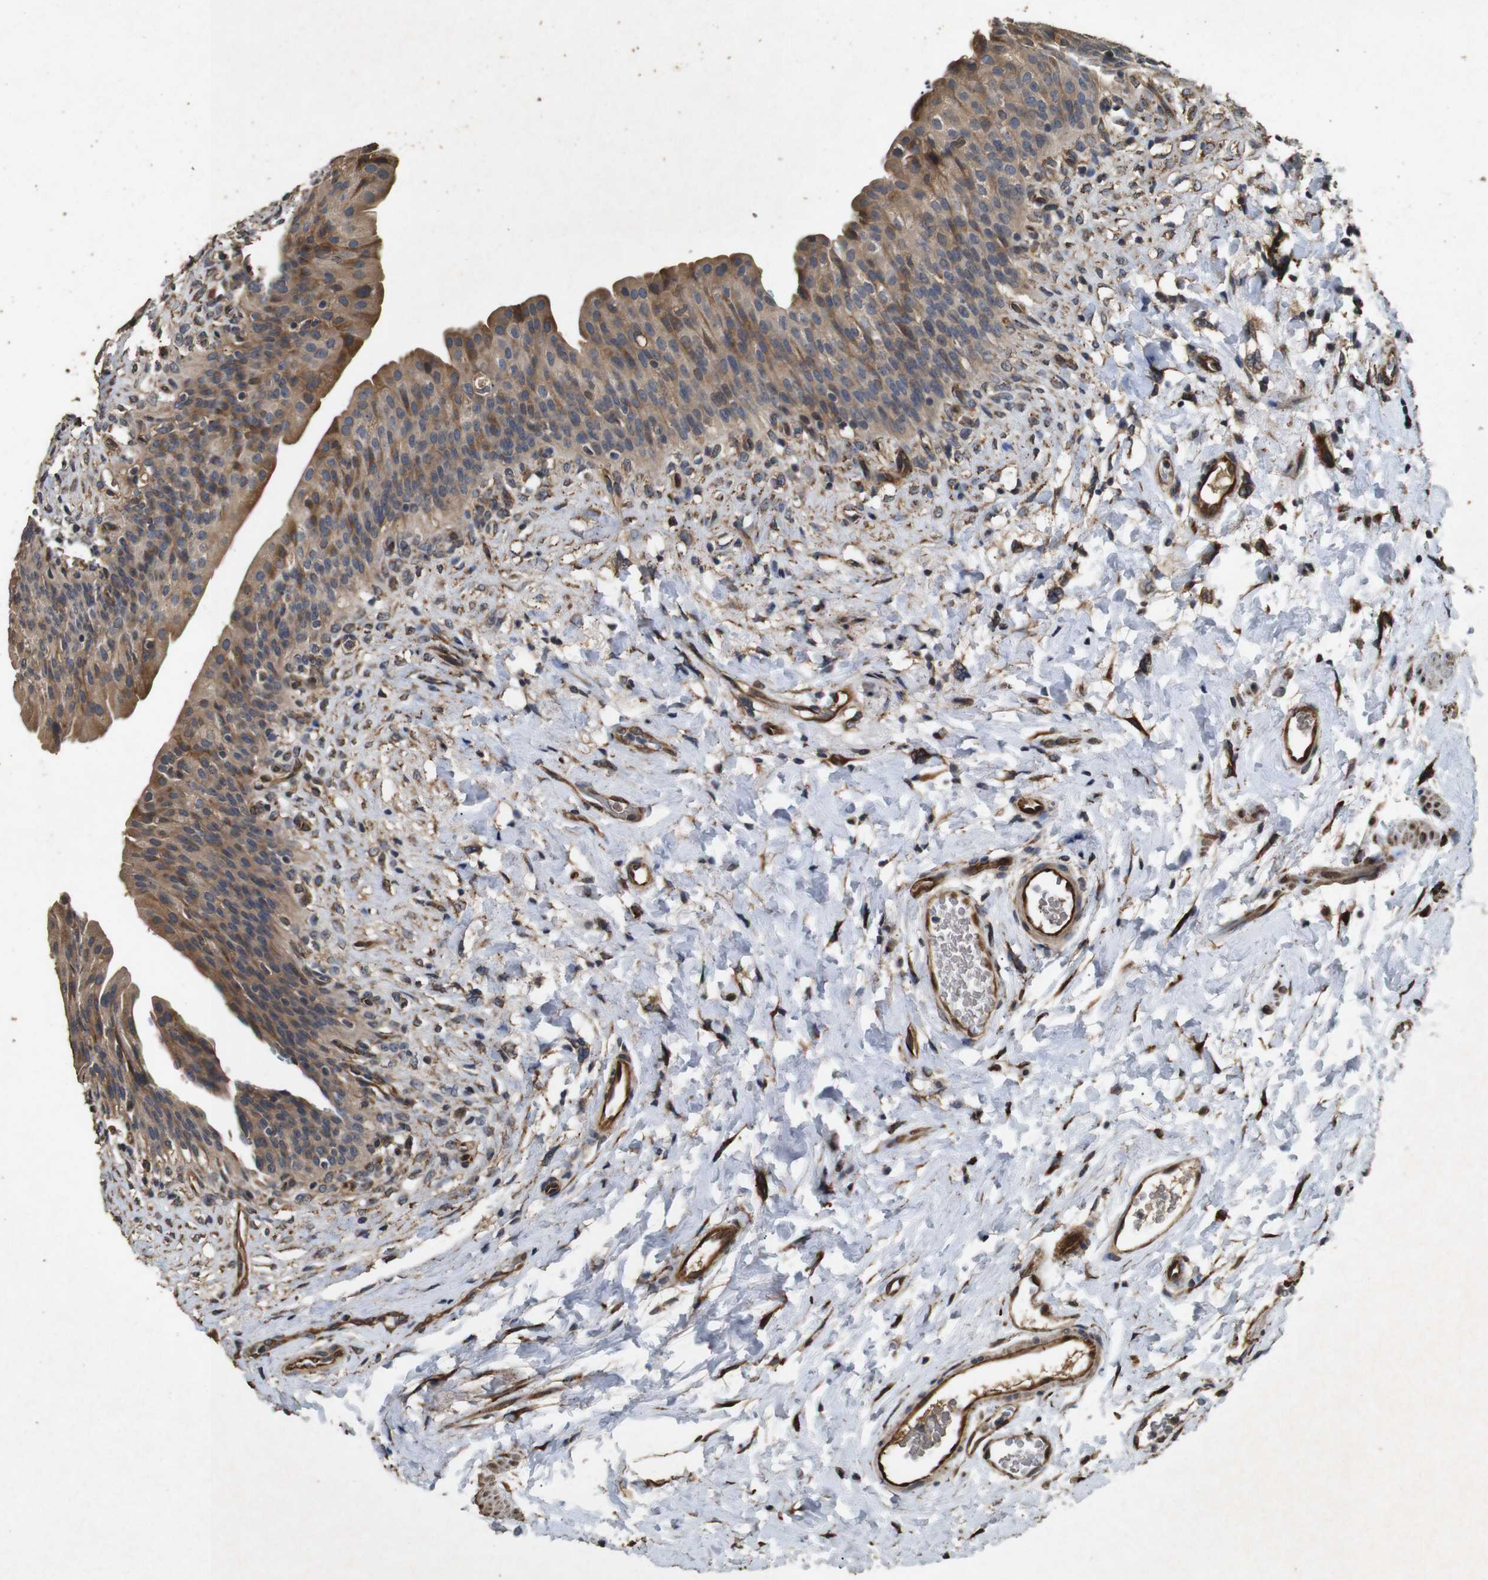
{"staining": {"intensity": "moderate", "quantity": ">75%", "location": "cytoplasmic/membranous"}, "tissue": "urinary bladder", "cell_type": "Urothelial cells", "image_type": "normal", "snomed": [{"axis": "morphology", "description": "Normal tissue, NOS"}, {"axis": "topography", "description": "Urinary bladder"}], "caption": "Immunohistochemistry (IHC) micrograph of unremarkable human urinary bladder stained for a protein (brown), which shows medium levels of moderate cytoplasmic/membranous positivity in about >75% of urothelial cells.", "gene": "CNPY4", "patient": {"sex": "female", "age": 79}}